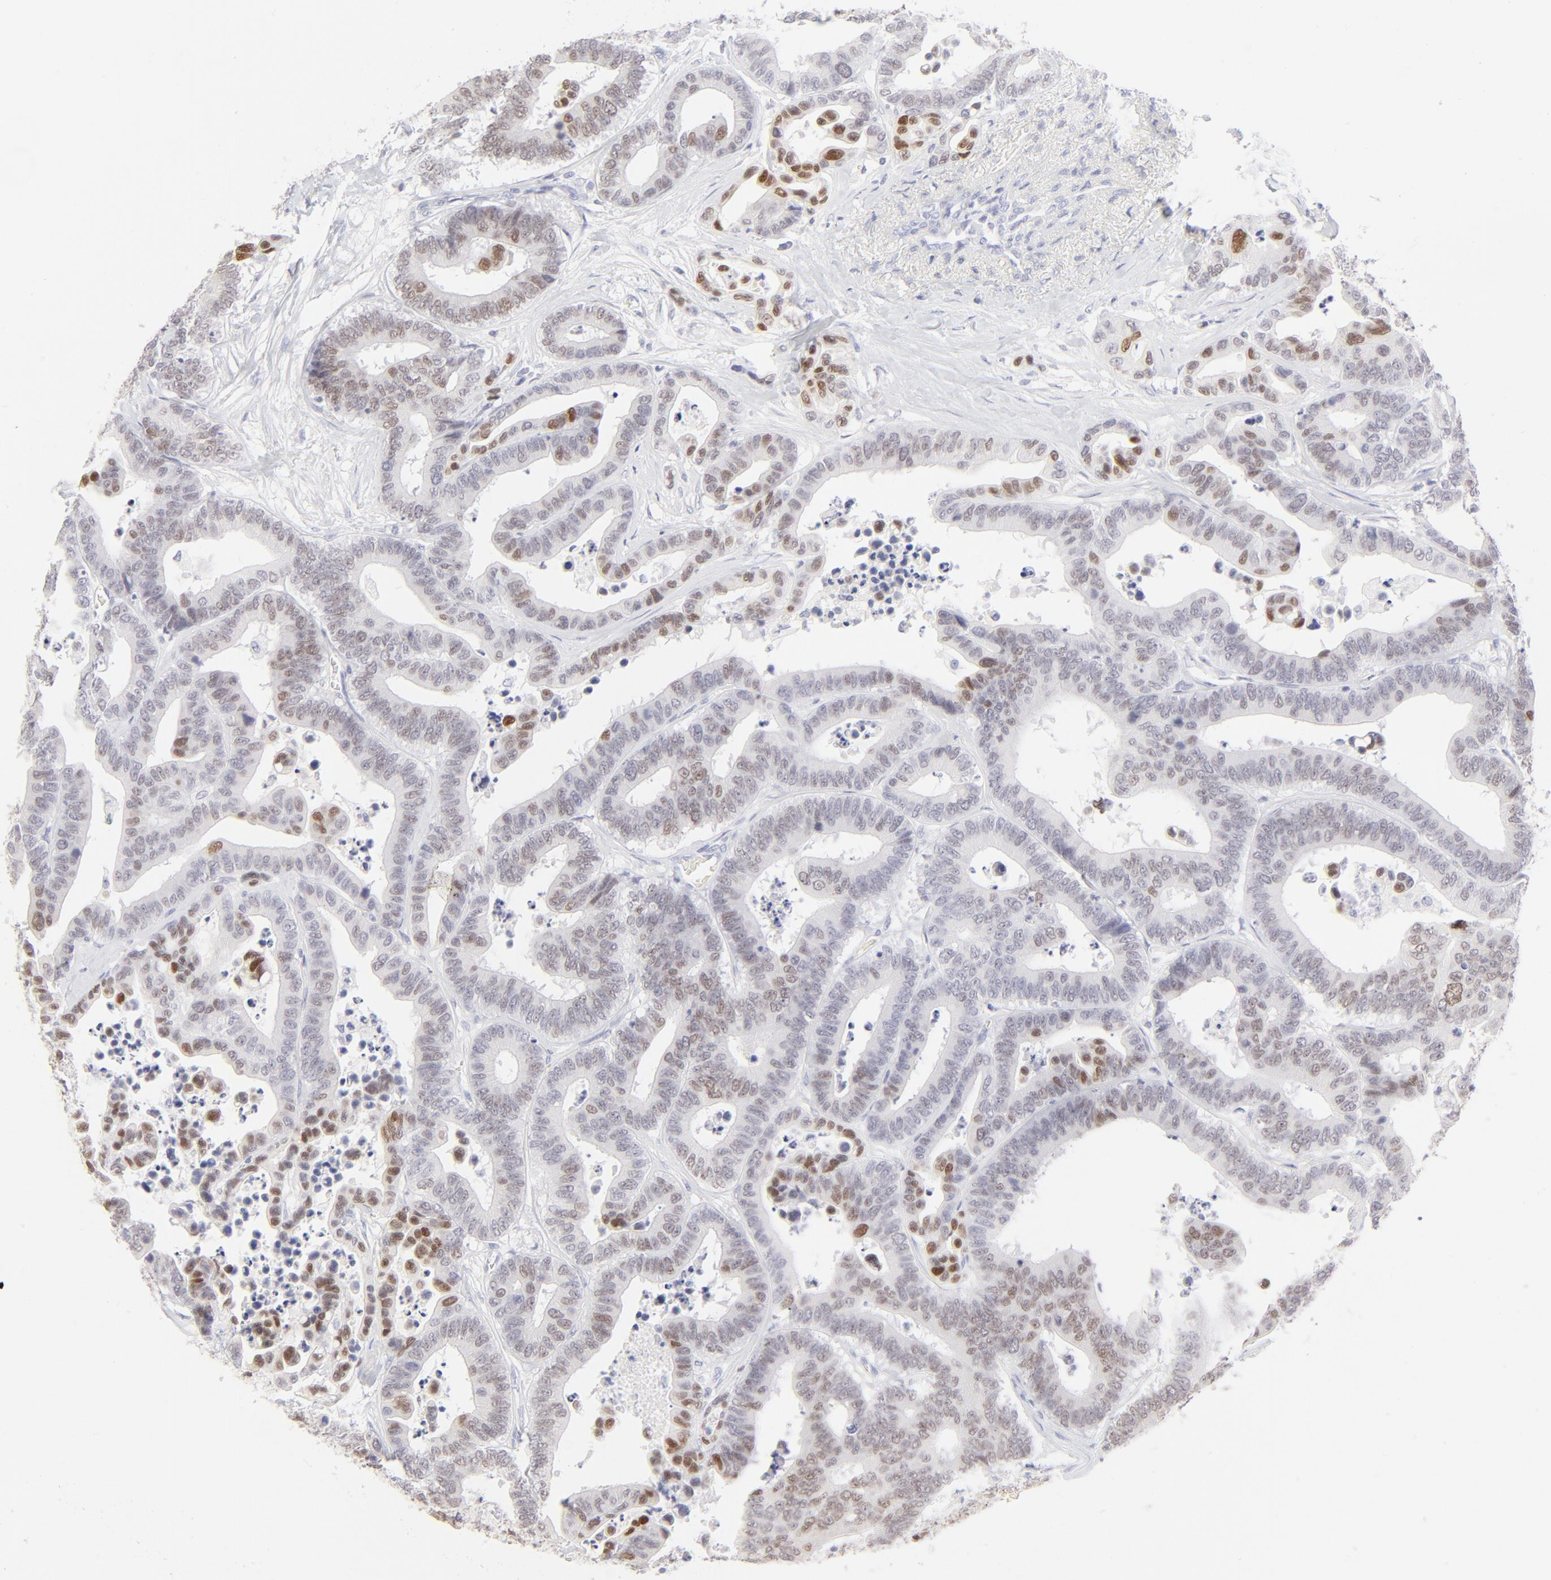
{"staining": {"intensity": "moderate", "quantity": "25%-75%", "location": "nuclear"}, "tissue": "colorectal cancer", "cell_type": "Tumor cells", "image_type": "cancer", "snomed": [{"axis": "morphology", "description": "Adenocarcinoma, NOS"}, {"axis": "topography", "description": "Colon"}], "caption": "Colorectal cancer (adenocarcinoma) stained with a protein marker exhibits moderate staining in tumor cells.", "gene": "ELF3", "patient": {"sex": "male", "age": 82}}